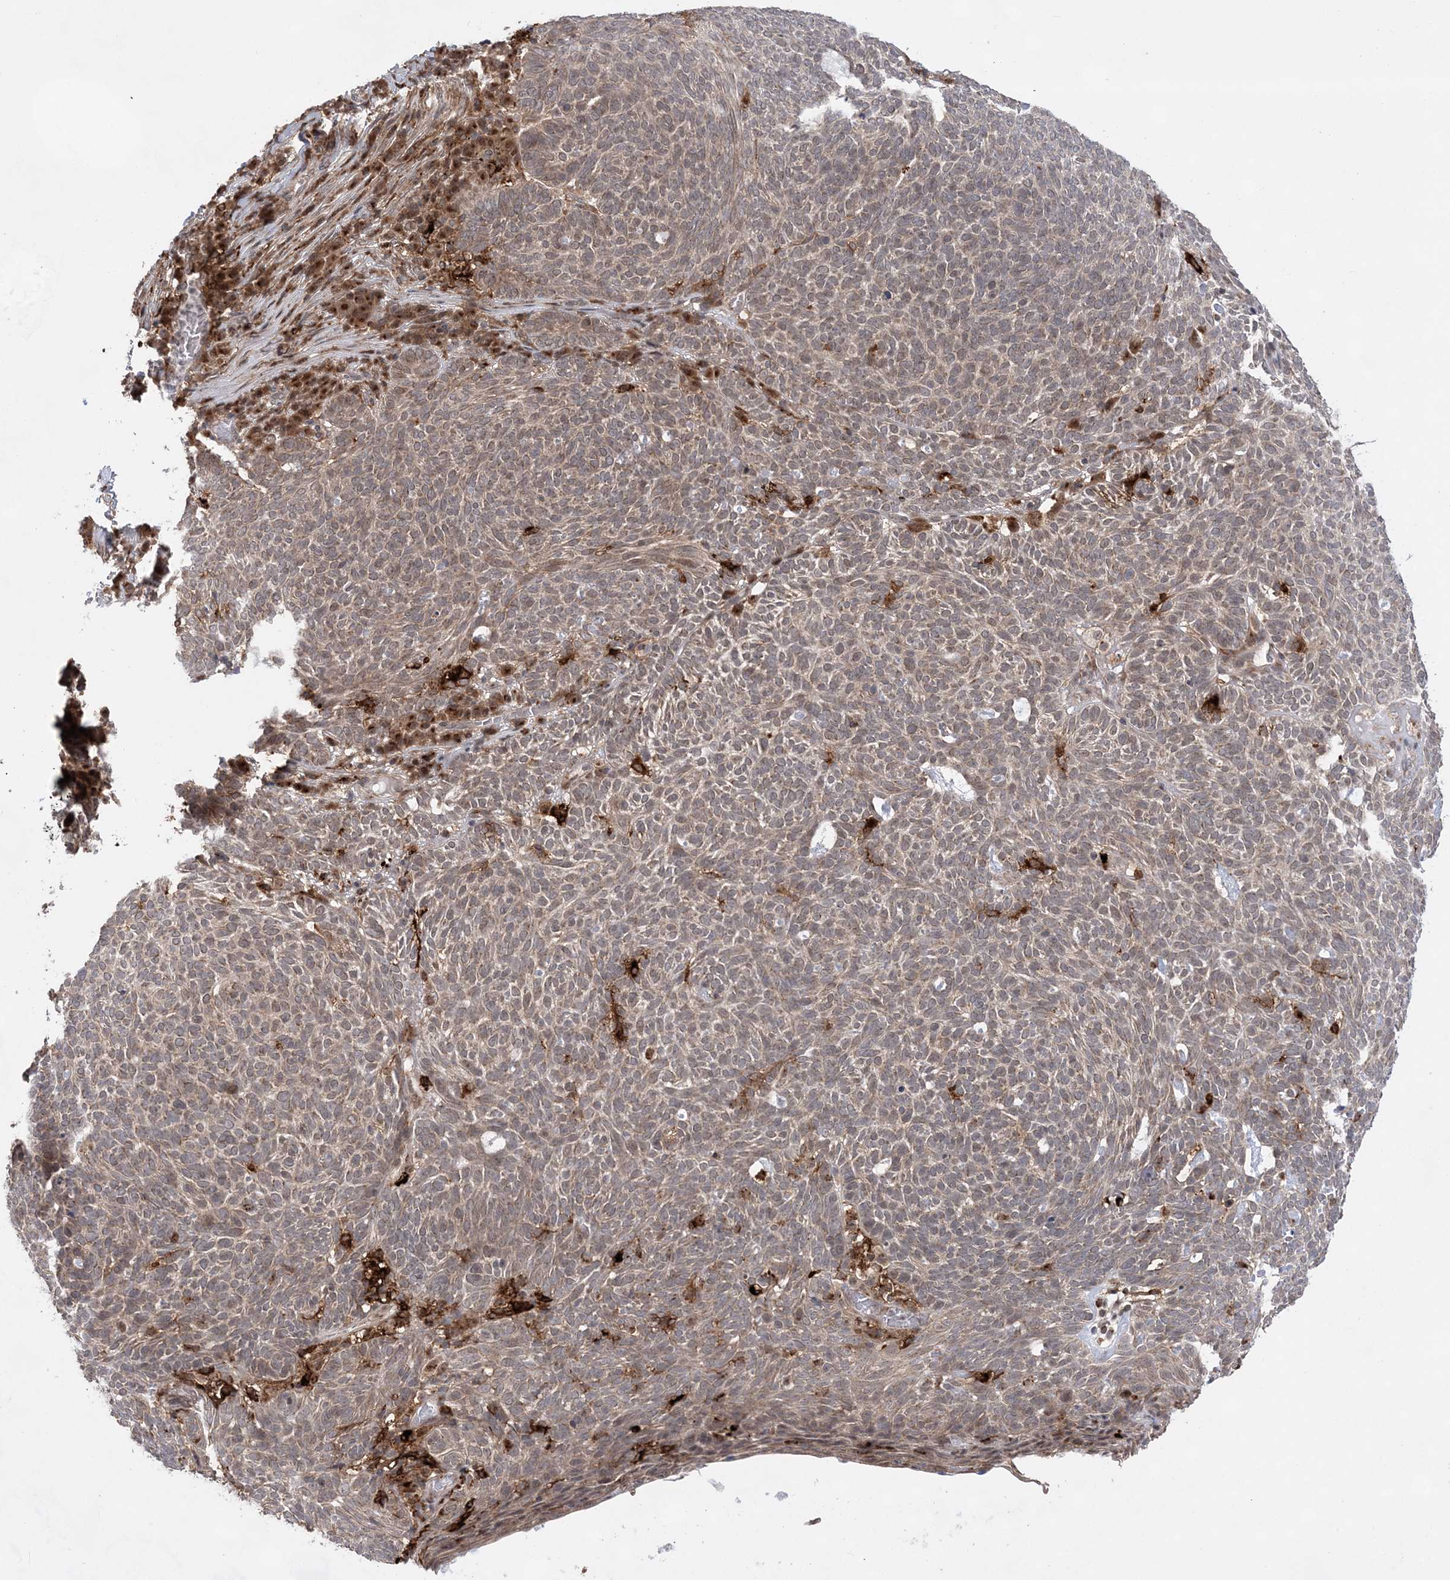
{"staining": {"intensity": "weak", "quantity": ">75%", "location": "cytoplasmic/membranous"}, "tissue": "skin cancer", "cell_type": "Tumor cells", "image_type": "cancer", "snomed": [{"axis": "morphology", "description": "Squamous cell carcinoma, NOS"}, {"axis": "topography", "description": "Skin"}], "caption": "Immunohistochemistry of skin squamous cell carcinoma exhibits low levels of weak cytoplasmic/membranous positivity in about >75% of tumor cells.", "gene": "ANAPC15", "patient": {"sex": "female", "age": 90}}